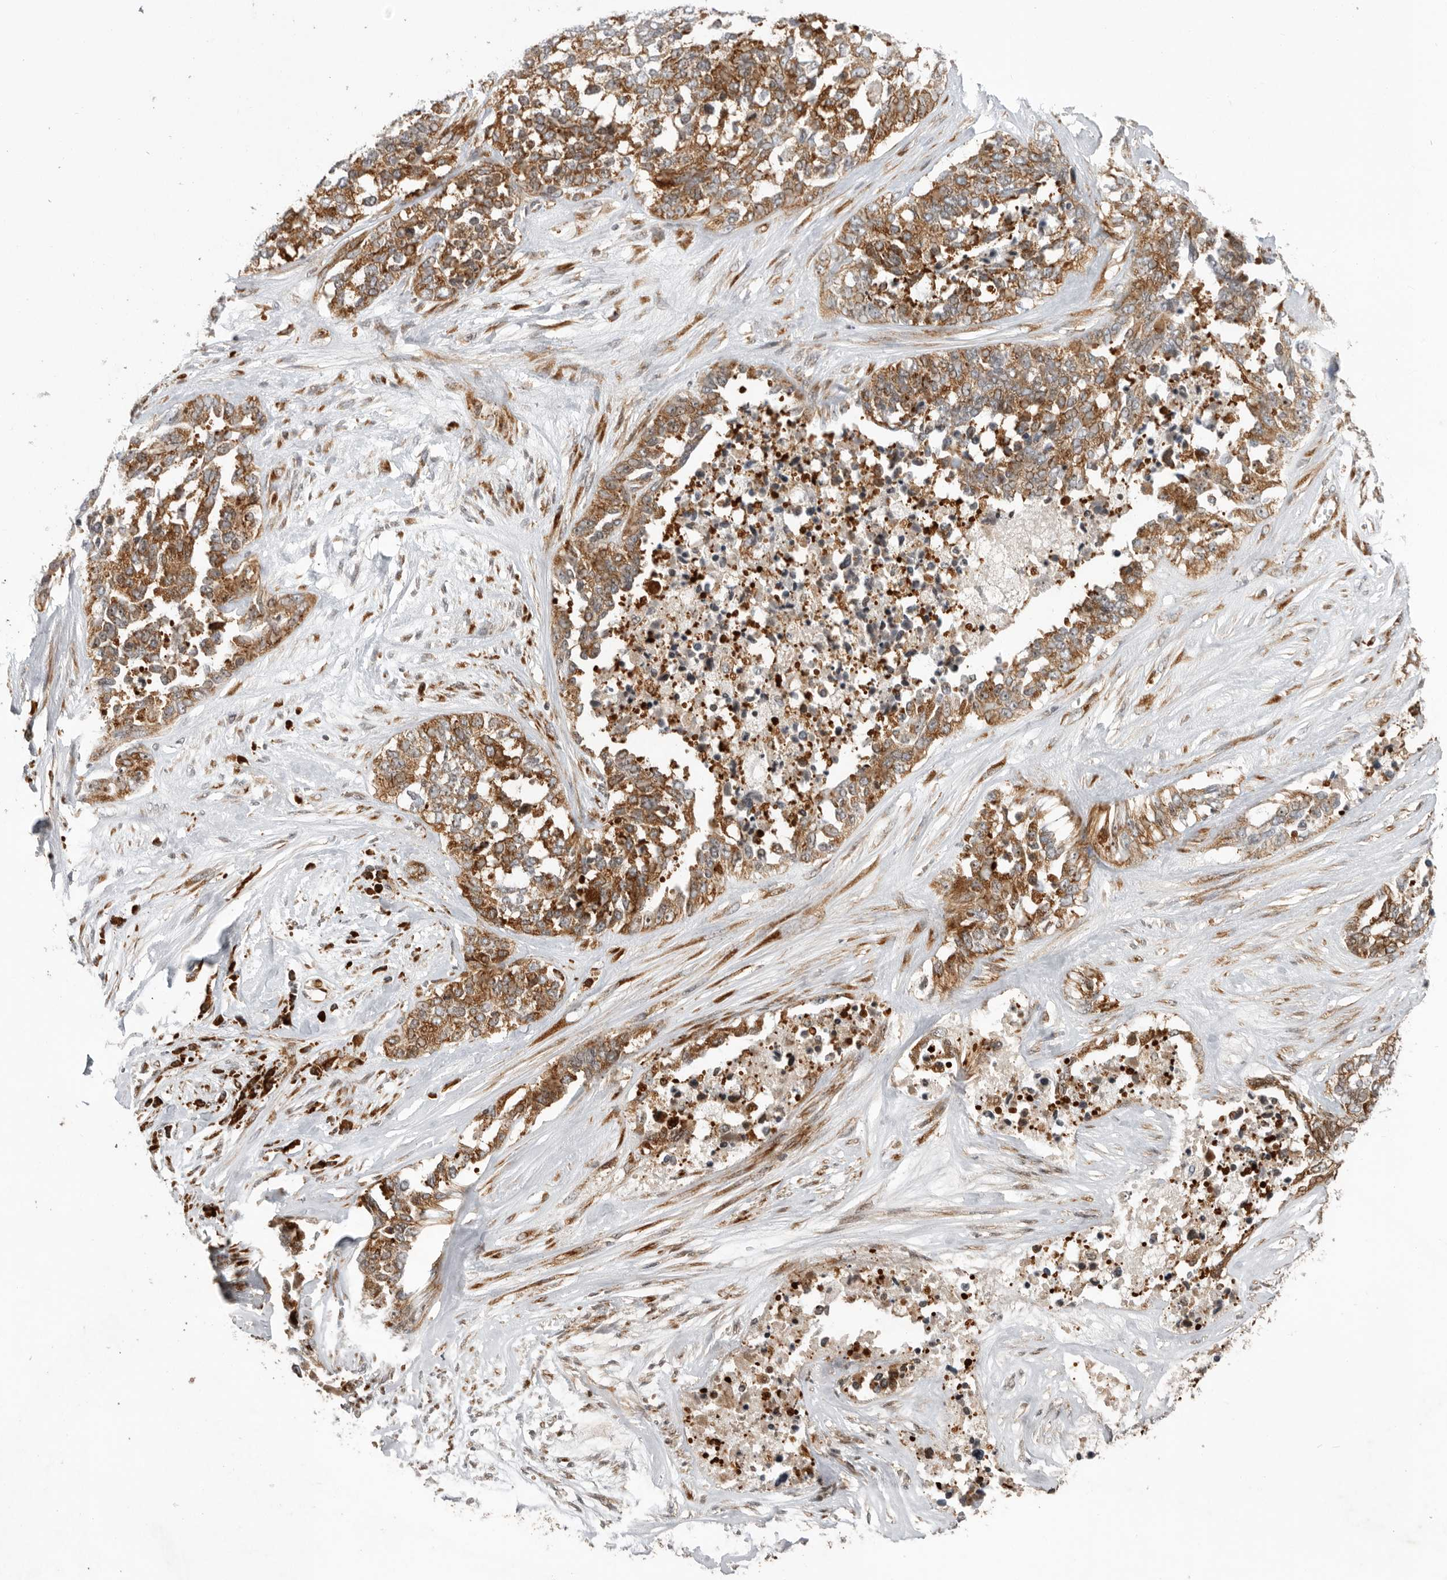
{"staining": {"intensity": "moderate", "quantity": ">75%", "location": "cytoplasmic/membranous"}, "tissue": "ovarian cancer", "cell_type": "Tumor cells", "image_type": "cancer", "snomed": [{"axis": "morphology", "description": "Cystadenocarcinoma, serous, NOS"}, {"axis": "topography", "description": "Ovary"}], "caption": "There is medium levels of moderate cytoplasmic/membranous expression in tumor cells of ovarian cancer, as demonstrated by immunohistochemical staining (brown color).", "gene": "FZD3", "patient": {"sex": "female", "age": 44}}